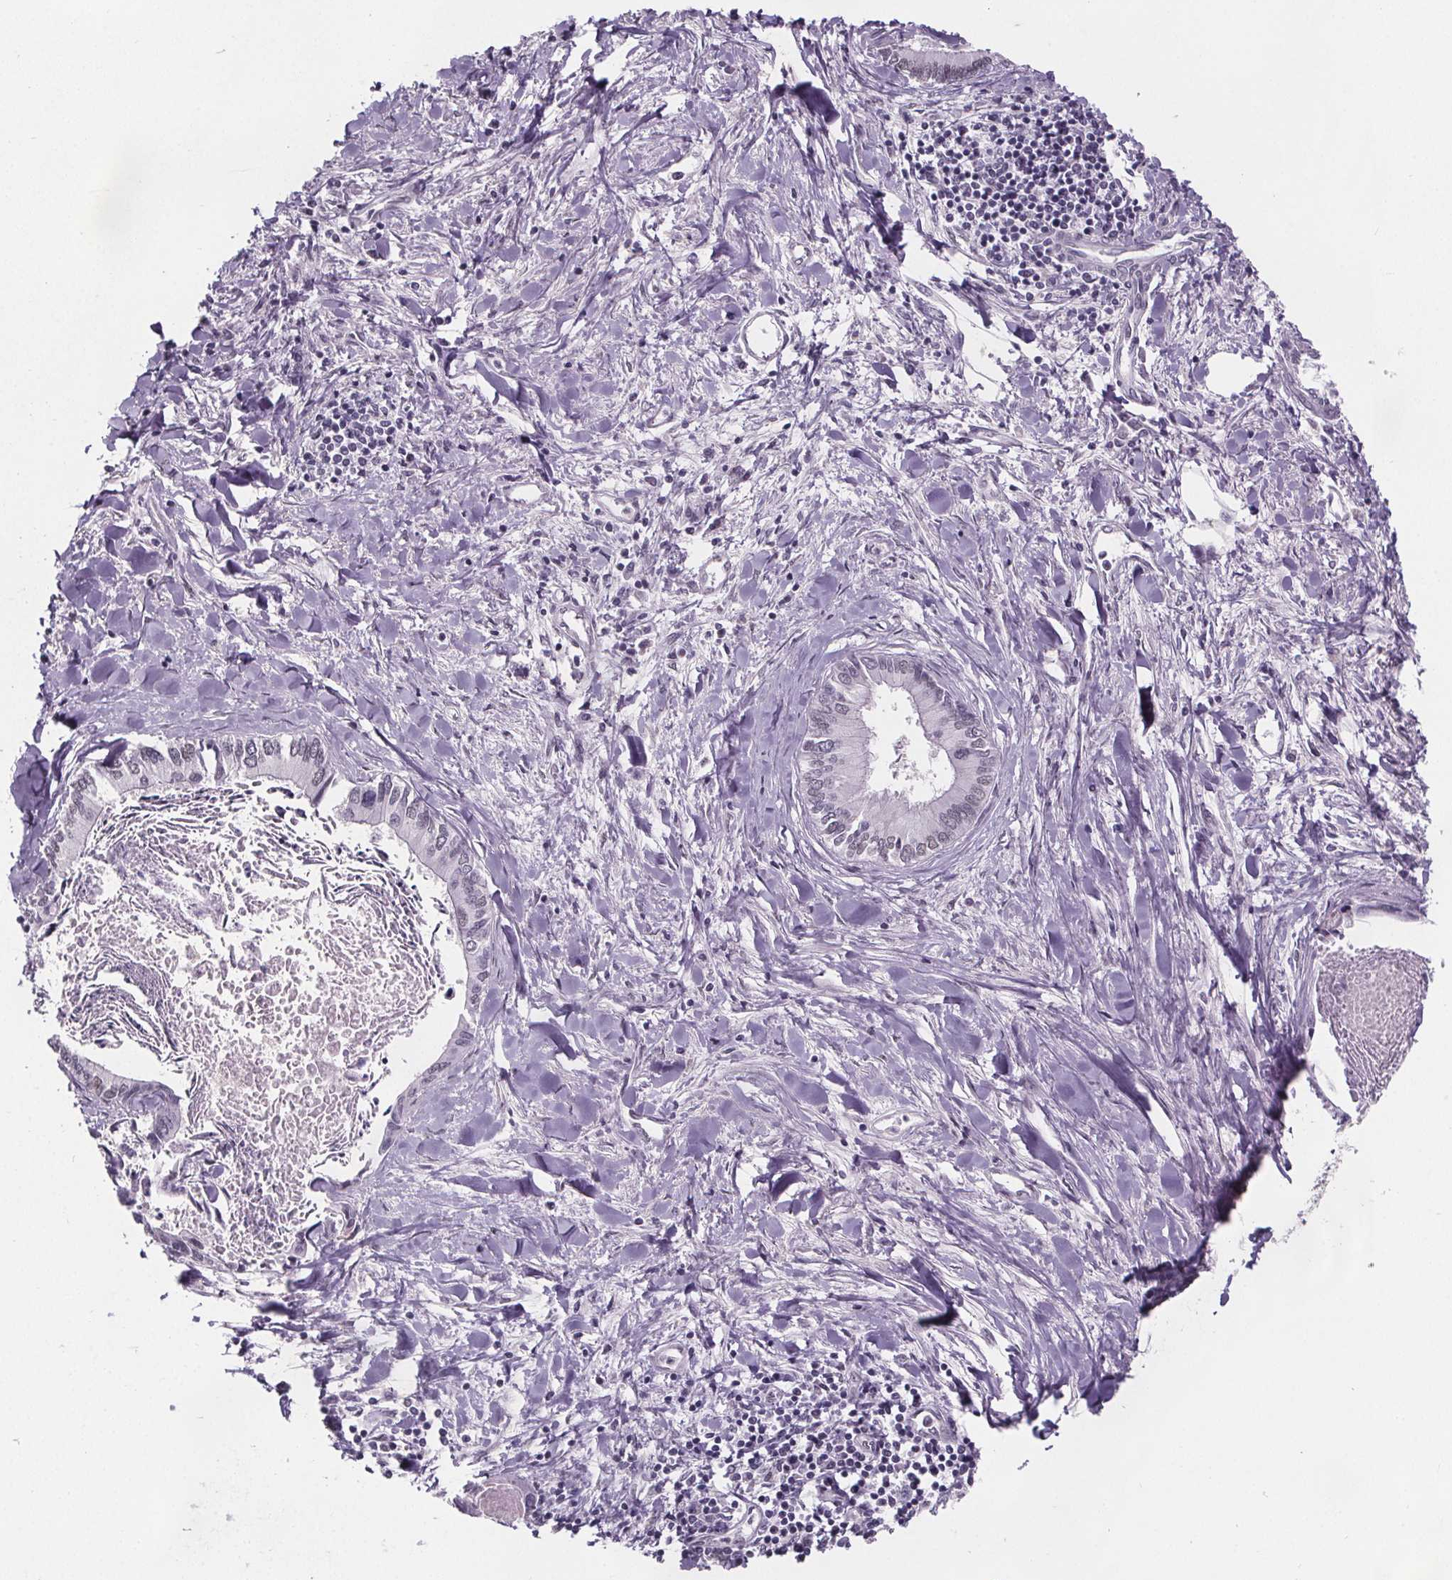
{"staining": {"intensity": "negative", "quantity": "none", "location": "none"}, "tissue": "liver cancer", "cell_type": "Tumor cells", "image_type": "cancer", "snomed": [{"axis": "morphology", "description": "Cholangiocarcinoma"}, {"axis": "topography", "description": "Liver"}], "caption": "This is an immunohistochemistry image of cholangiocarcinoma (liver). There is no staining in tumor cells.", "gene": "ZNF572", "patient": {"sex": "male", "age": 66}}